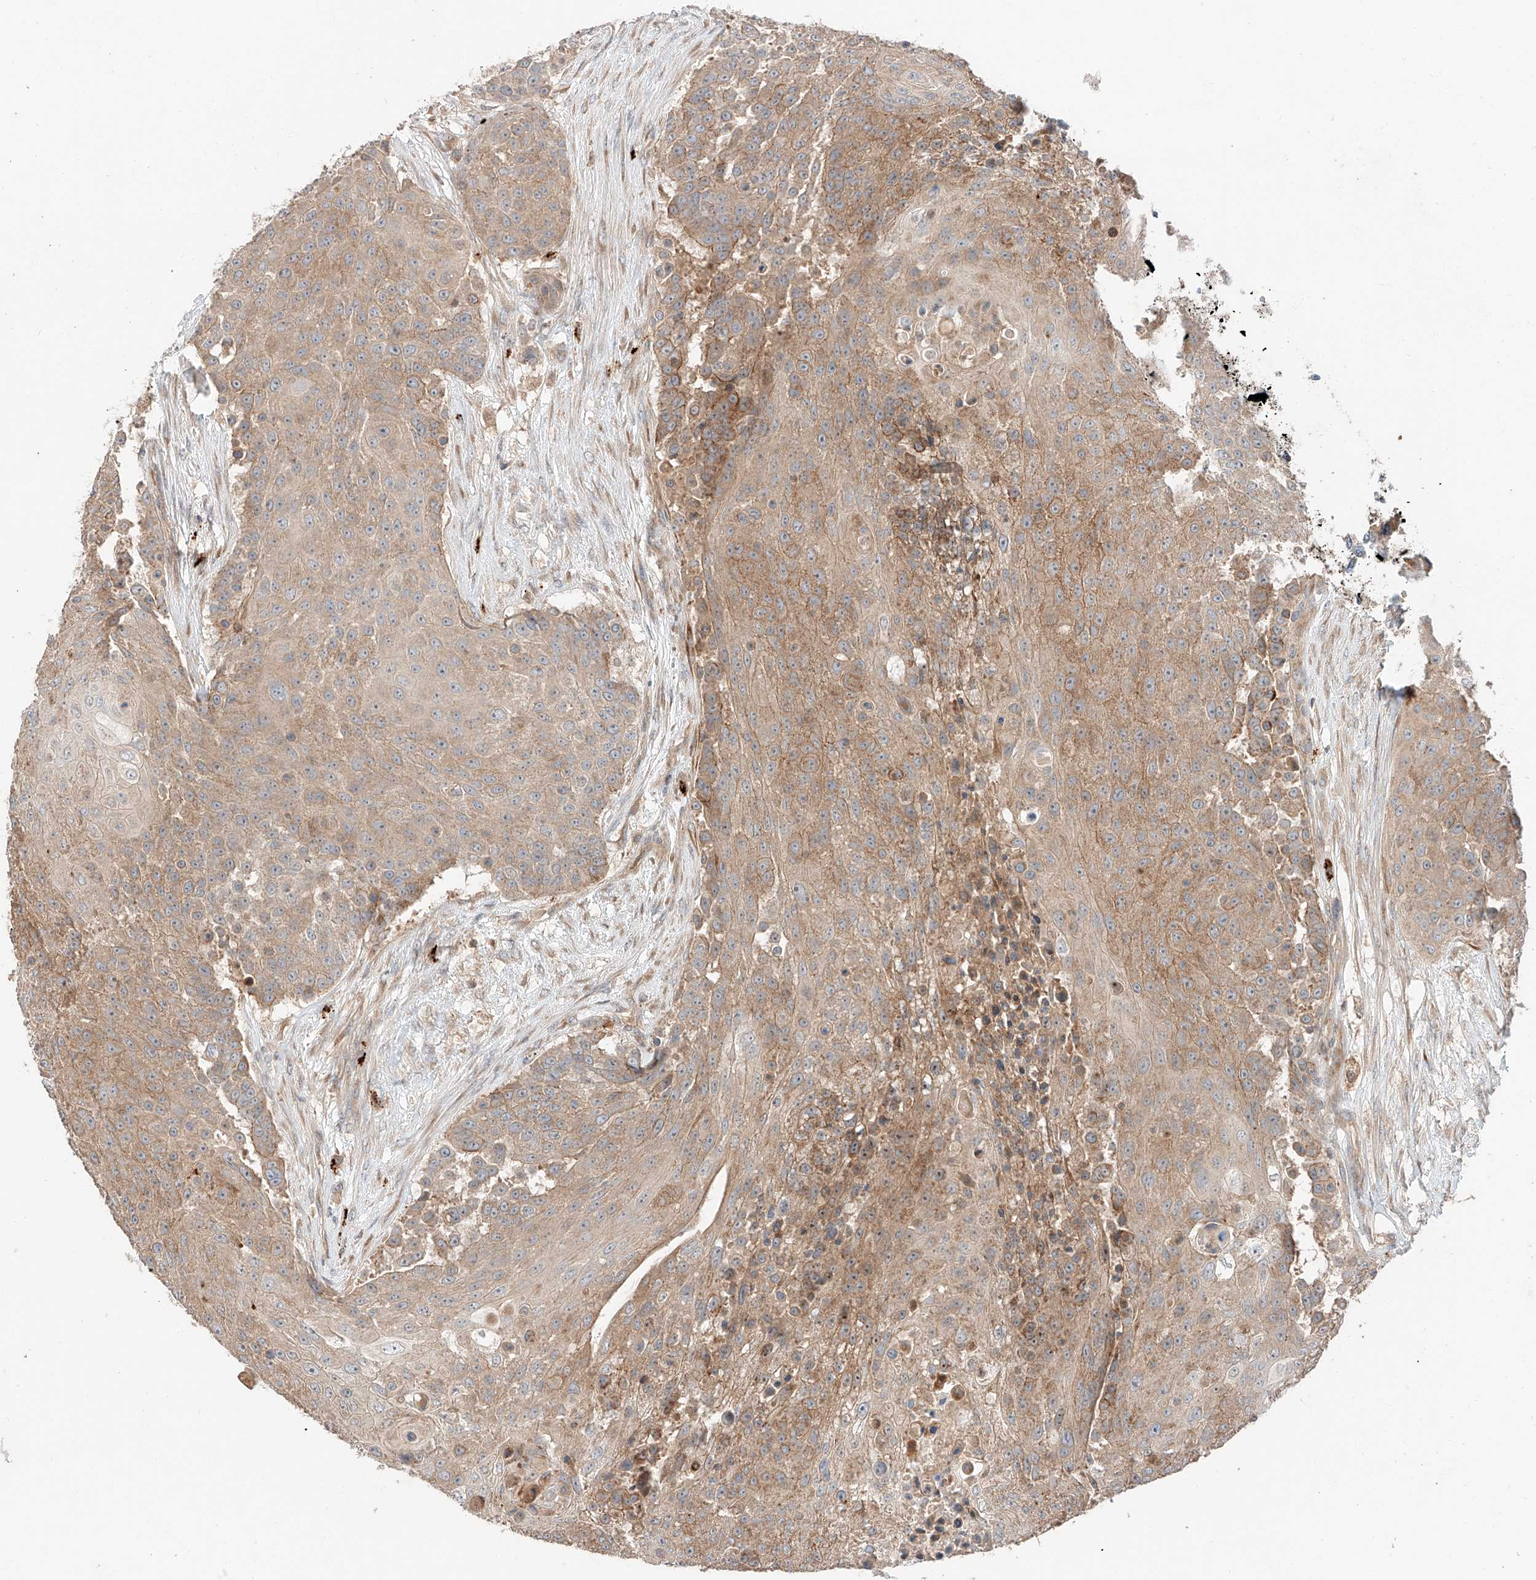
{"staining": {"intensity": "moderate", "quantity": ">75%", "location": "cytoplasmic/membranous"}, "tissue": "urothelial cancer", "cell_type": "Tumor cells", "image_type": "cancer", "snomed": [{"axis": "morphology", "description": "Urothelial carcinoma, High grade"}, {"axis": "topography", "description": "Urinary bladder"}], "caption": "Protein staining reveals moderate cytoplasmic/membranous staining in approximately >75% of tumor cells in high-grade urothelial carcinoma.", "gene": "XPNPEP1", "patient": {"sex": "female", "age": 63}}